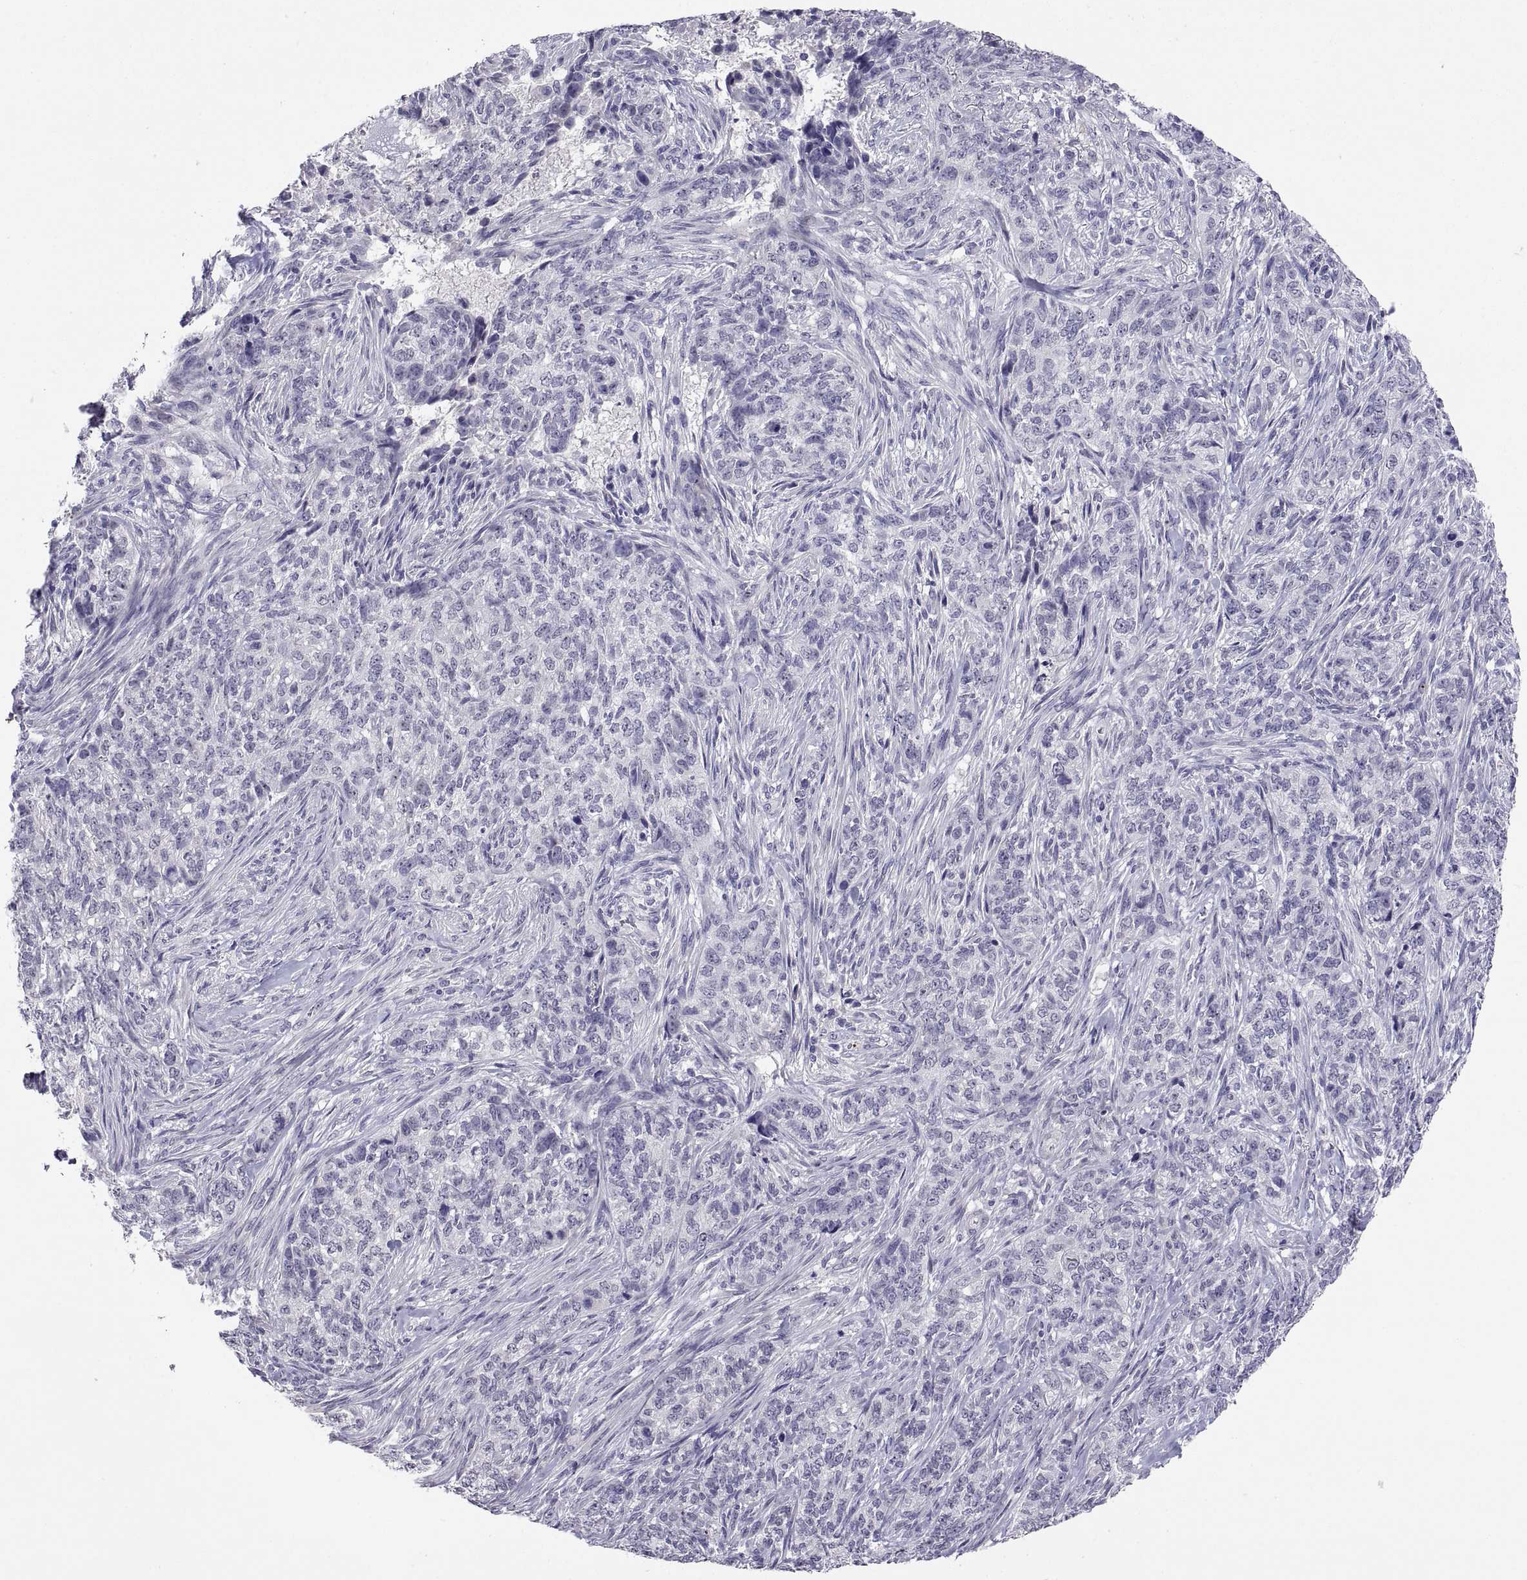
{"staining": {"intensity": "negative", "quantity": "none", "location": "none"}, "tissue": "skin cancer", "cell_type": "Tumor cells", "image_type": "cancer", "snomed": [{"axis": "morphology", "description": "Basal cell carcinoma"}, {"axis": "topography", "description": "Skin"}], "caption": "High power microscopy micrograph of an immunohistochemistry image of skin cancer, revealing no significant staining in tumor cells.", "gene": "MS4A1", "patient": {"sex": "female", "age": 69}}